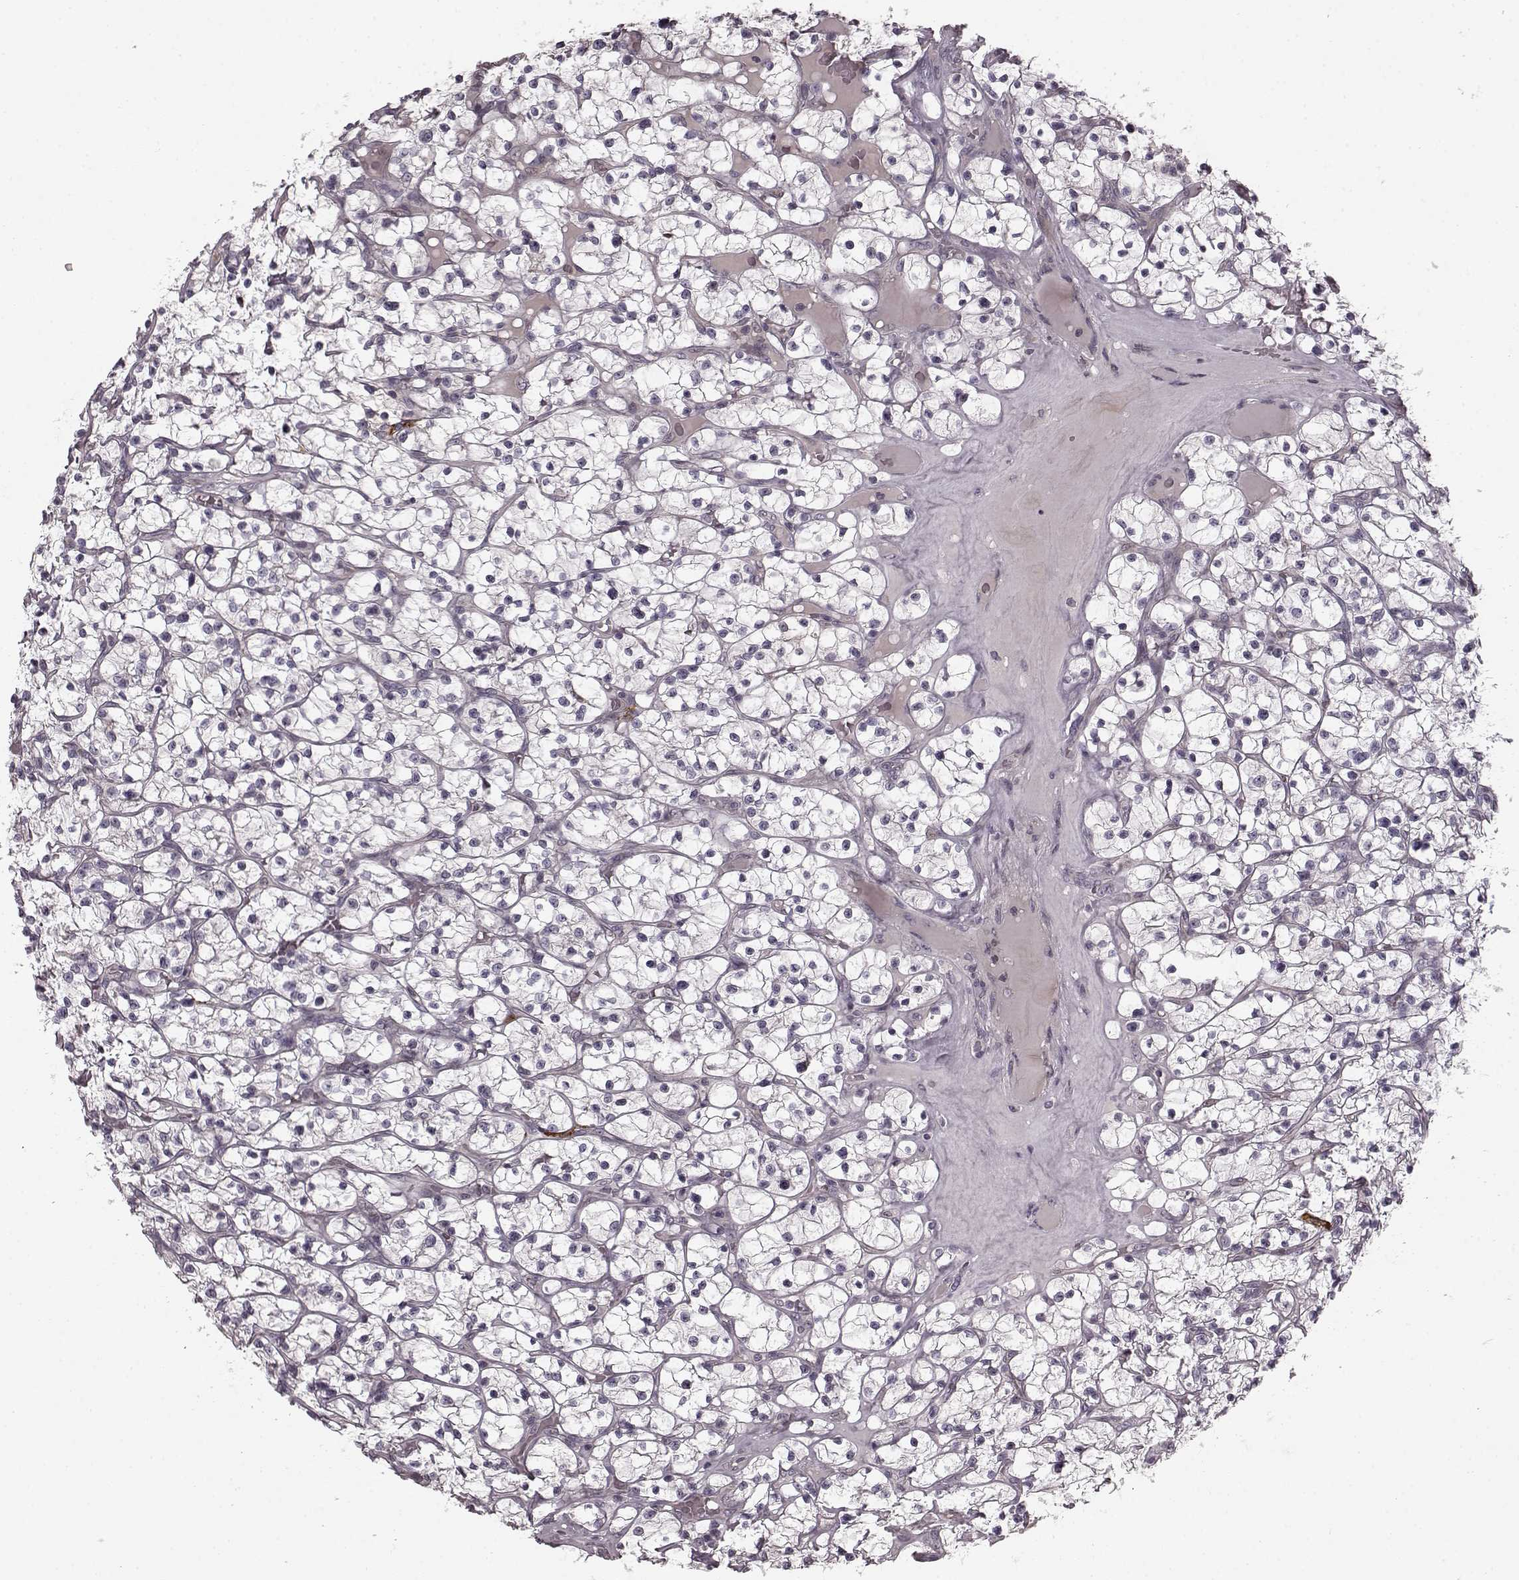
{"staining": {"intensity": "negative", "quantity": "none", "location": "none"}, "tissue": "renal cancer", "cell_type": "Tumor cells", "image_type": "cancer", "snomed": [{"axis": "morphology", "description": "Adenocarcinoma, NOS"}, {"axis": "topography", "description": "Kidney"}], "caption": "Human renal adenocarcinoma stained for a protein using immunohistochemistry (IHC) reveals no positivity in tumor cells.", "gene": "CHIT1", "patient": {"sex": "female", "age": 64}}